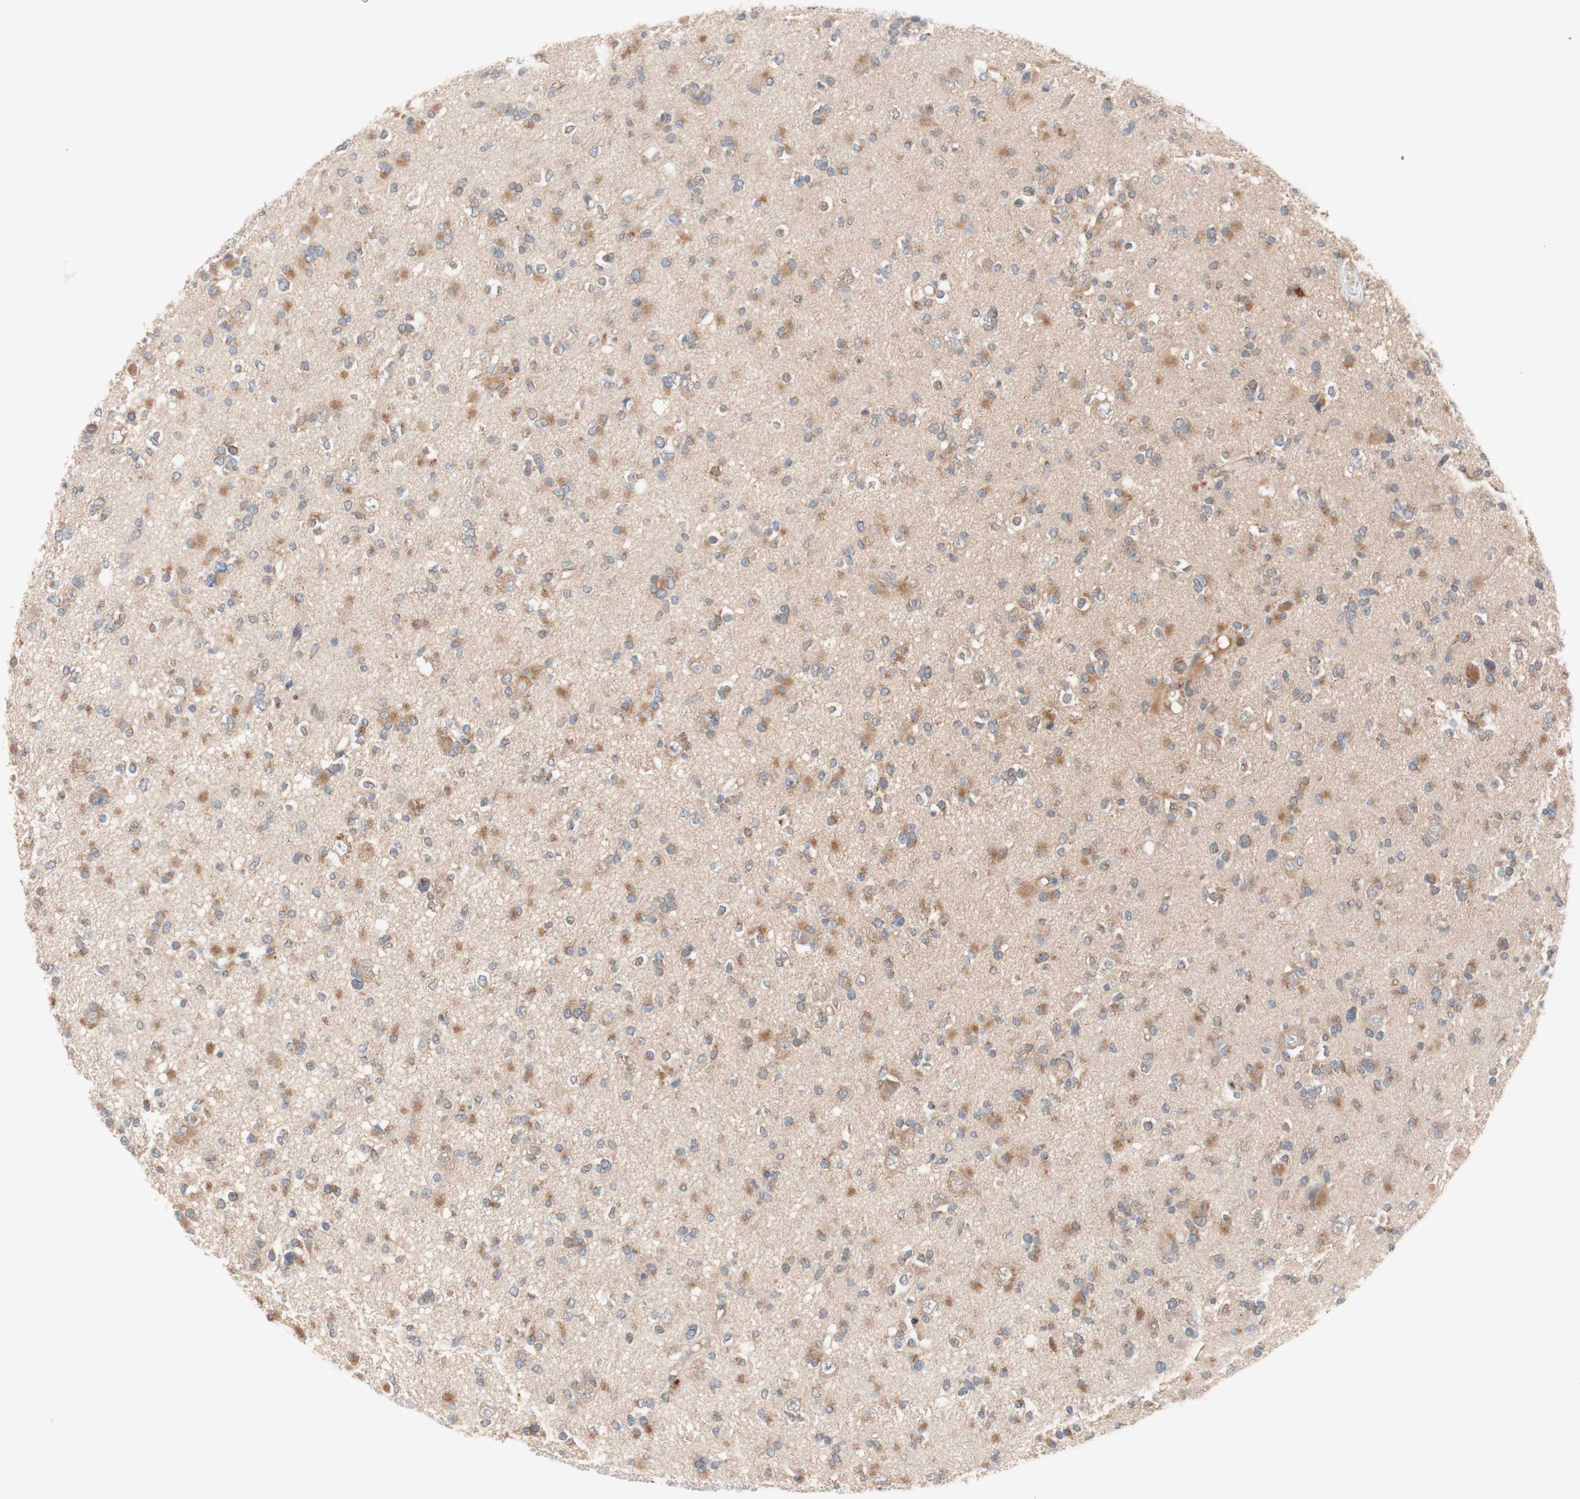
{"staining": {"intensity": "moderate", "quantity": "25%-75%", "location": "cytoplasmic/membranous"}, "tissue": "glioma", "cell_type": "Tumor cells", "image_type": "cancer", "snomed": [{"axis": "morphology", "description": "Glioma, malignant, Low grade"}, {"axis": "topography", "description": "Brain"}], "caption": "Glioma tissue displays moderate cytoplasmic/membranous expression in about 25%-75% of tumor cells (Brightfield microscopy of DAB IHC at high magnification).", "gene": "PEX2", "patient": {"sex": "female", "age": 22}}